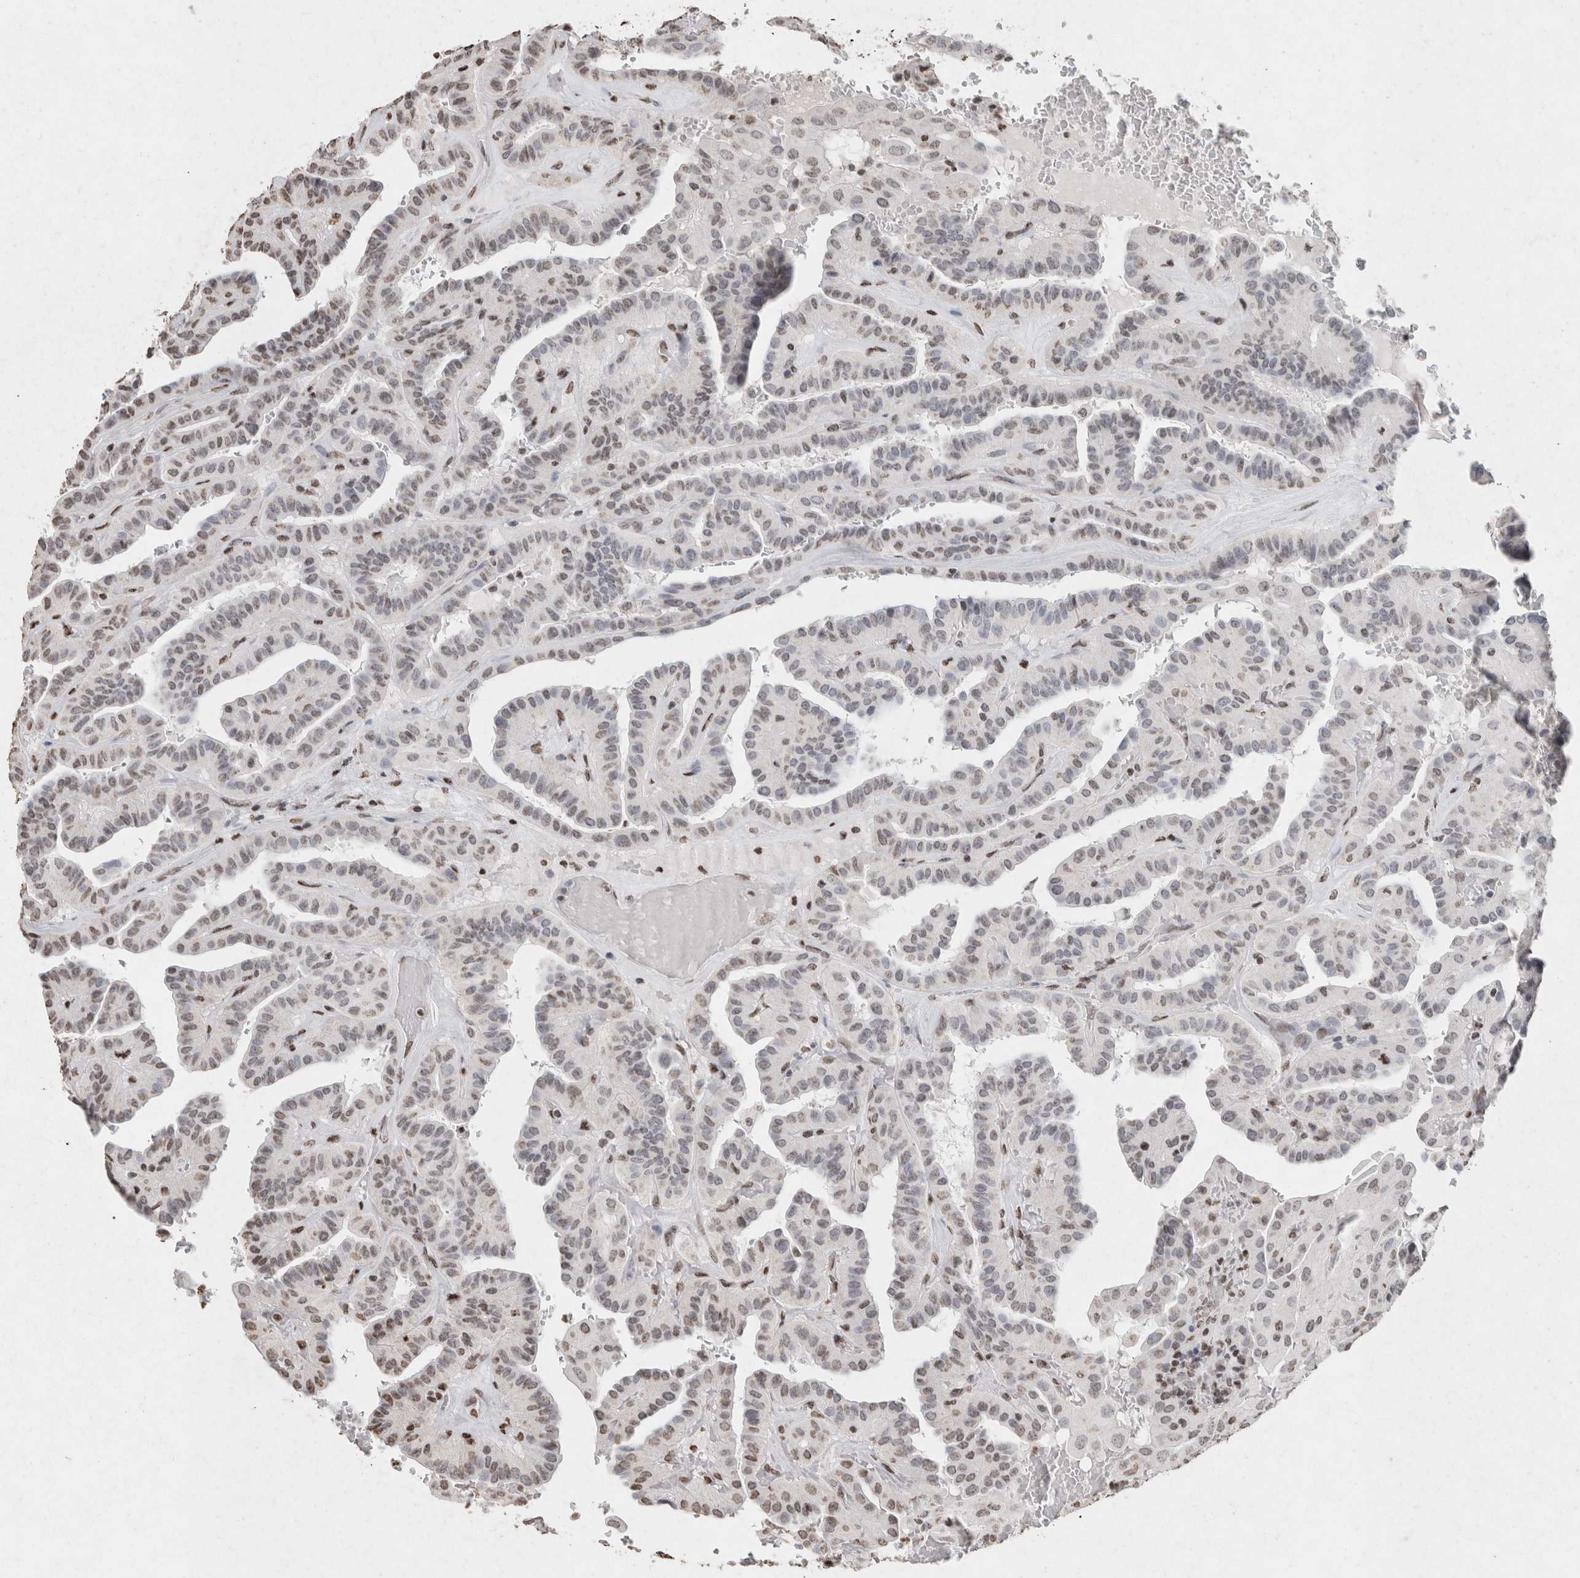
{"staining": {"intensity": "weak", "quantity": "<25%", "location": "nuclear"}, "tissue": "thyroid cancer", "cell_type": "Tumor cells", "image_type": "cancer", "snomed": [{"axis": "morphology", "description": "Papillary adenocarcinoma, NOS"}, {"axis": "topography", "description": "Thyroid gland"}], "caption": "High power microscopy micrograph of an IHC micrograph of papillary adenocarcinoma (thyroid), revealing no significant expression in tumor cells.", "gene": "CNTN1", "patient": {"sex": "male", "age": 77}}